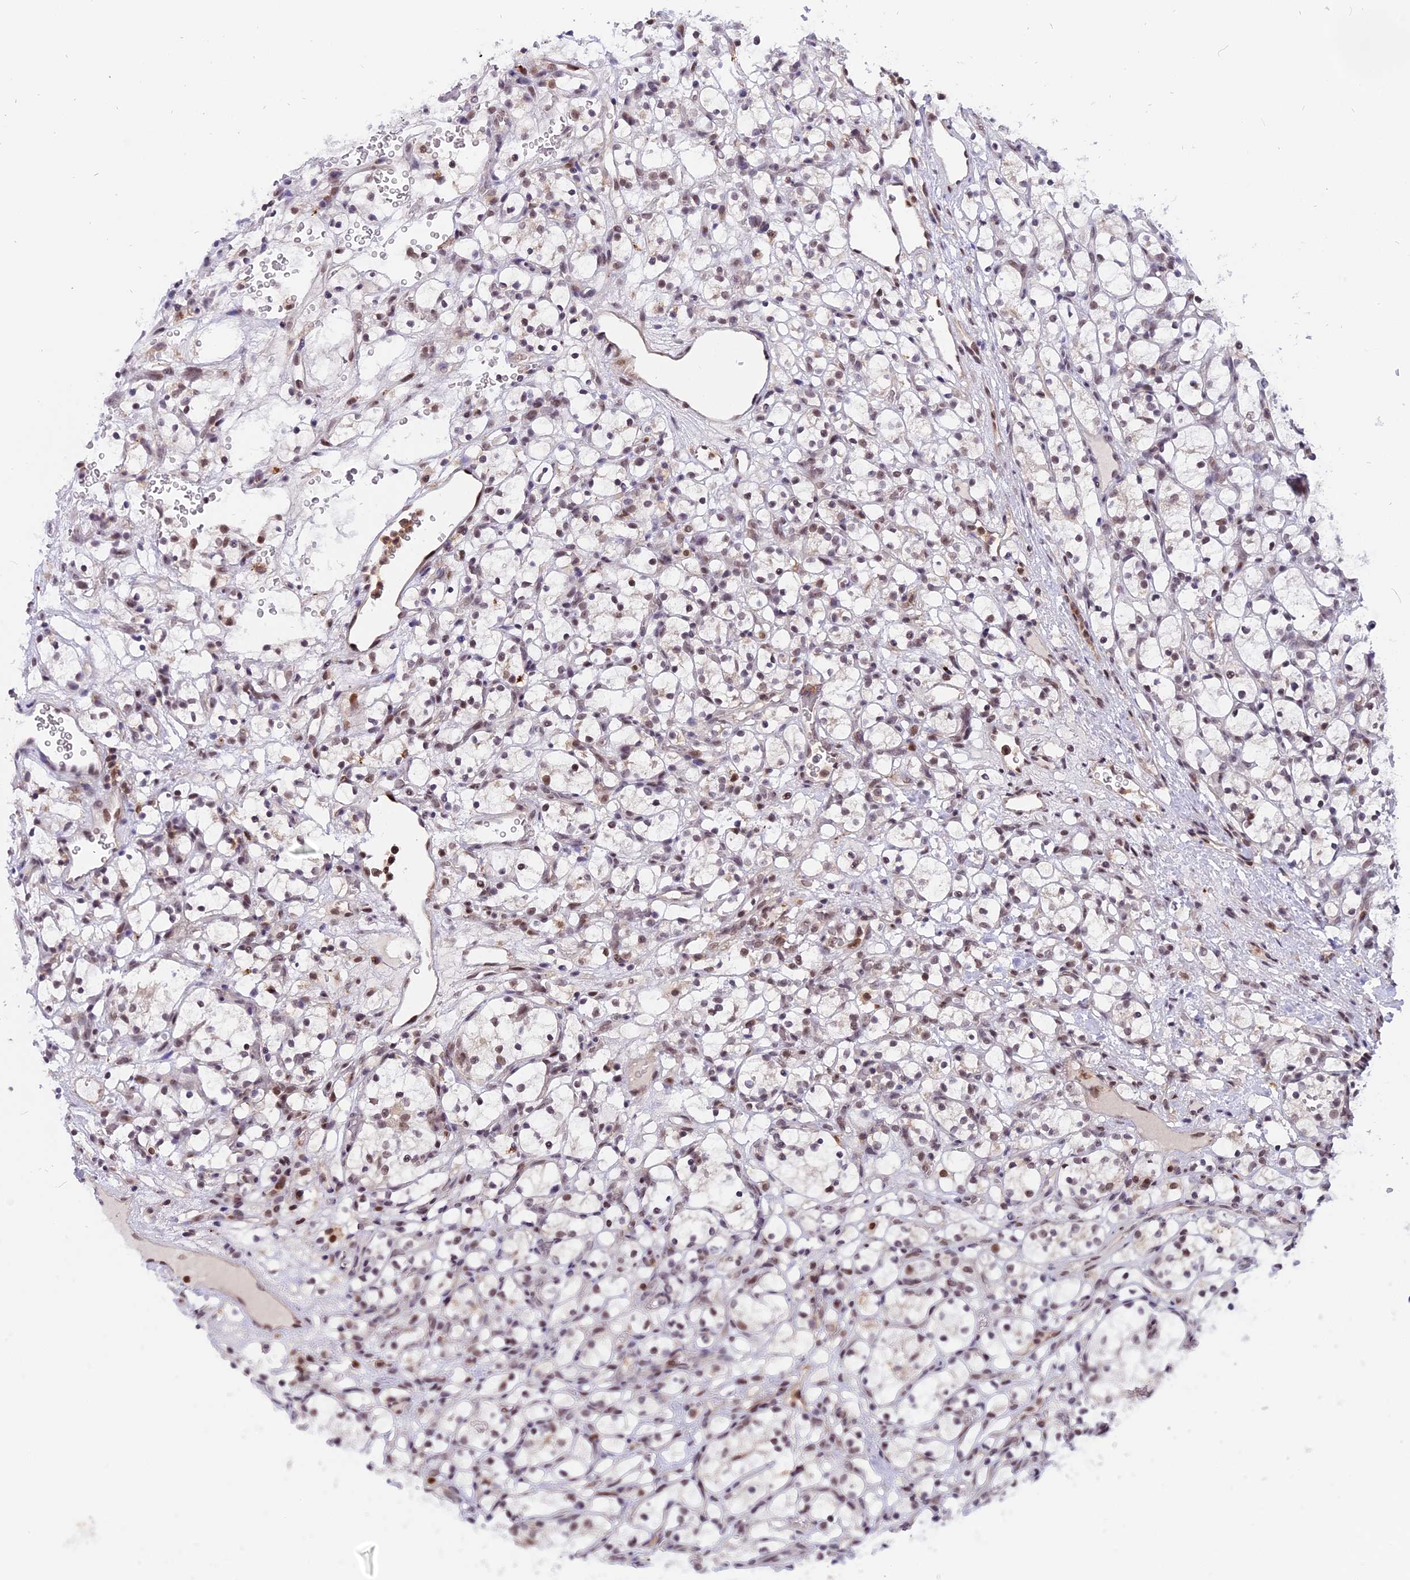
{"staining": {"intensity": "weak", "quantity": "25%-75%", "location": "nuclear"}, "tissue": "renal cancer", "cell_type": "Tumor cells", "image_type": "cancer", "snomed": [{"axis": "morphology", "description": "Adenocarcinoma, NOS"}, {"axis": "topography", "description": "Kidney"}], "caption": "High-power microscopy captured an immunohistochemistry (IHC) photomicrograph of renal adenocarcinoma, revealing weak nuclear staining in approximately 25%-75% of tumor cells. The staining is performed using DAB (3,3'-diaminobenzidine) brown chromogen to label protein expression. The nuclei are counter-stained blue using hematoxylin.", "gene": "TADA3", "patient": {"sex": "female", "age": 69}}